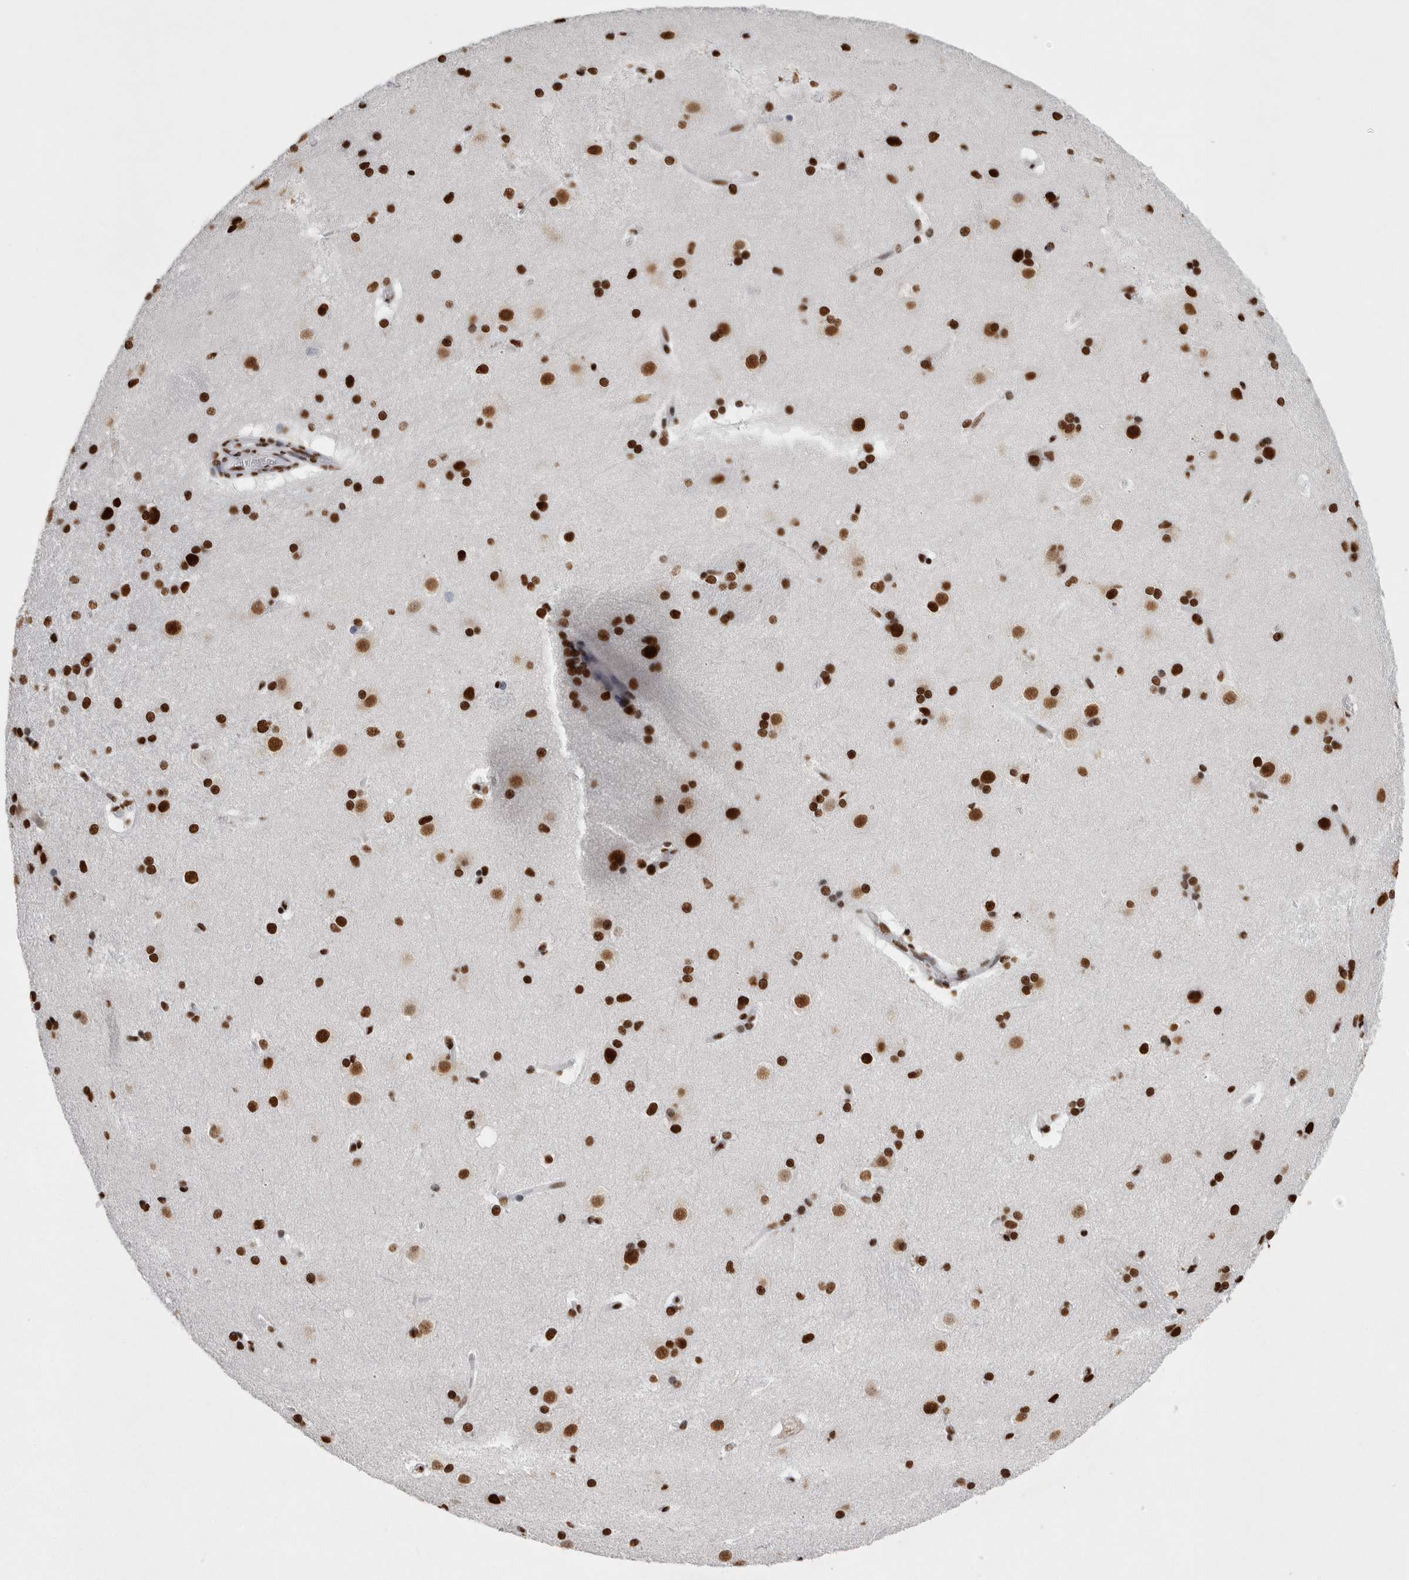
{"staining": {"intensity": "strong", "quantity": ">75%", "location": "nuclear"}, "tissue": "caudate", "cell_type": "Glial cells", "image_type": "normal", "snomed": [{"axis": "morphology", "description": "Normal tissue, NOS"}, {"axis": "topography", "description": "Lateral ventricle wall"}], "caption": "Immunohistochemistry staining of unremarkable caudate, which shows high levels of strong nuclear positivity in approximately >75% of glial cells indicating strong nuclear protein staining. The staining was performed using DAB (3,3'-diaminobenzidine) (brown) for protein detection and nuclei were counterstained in hematoxylin (blue).", "gene": "ALPK3", "patient": {"sex": "female", "age": 19}}